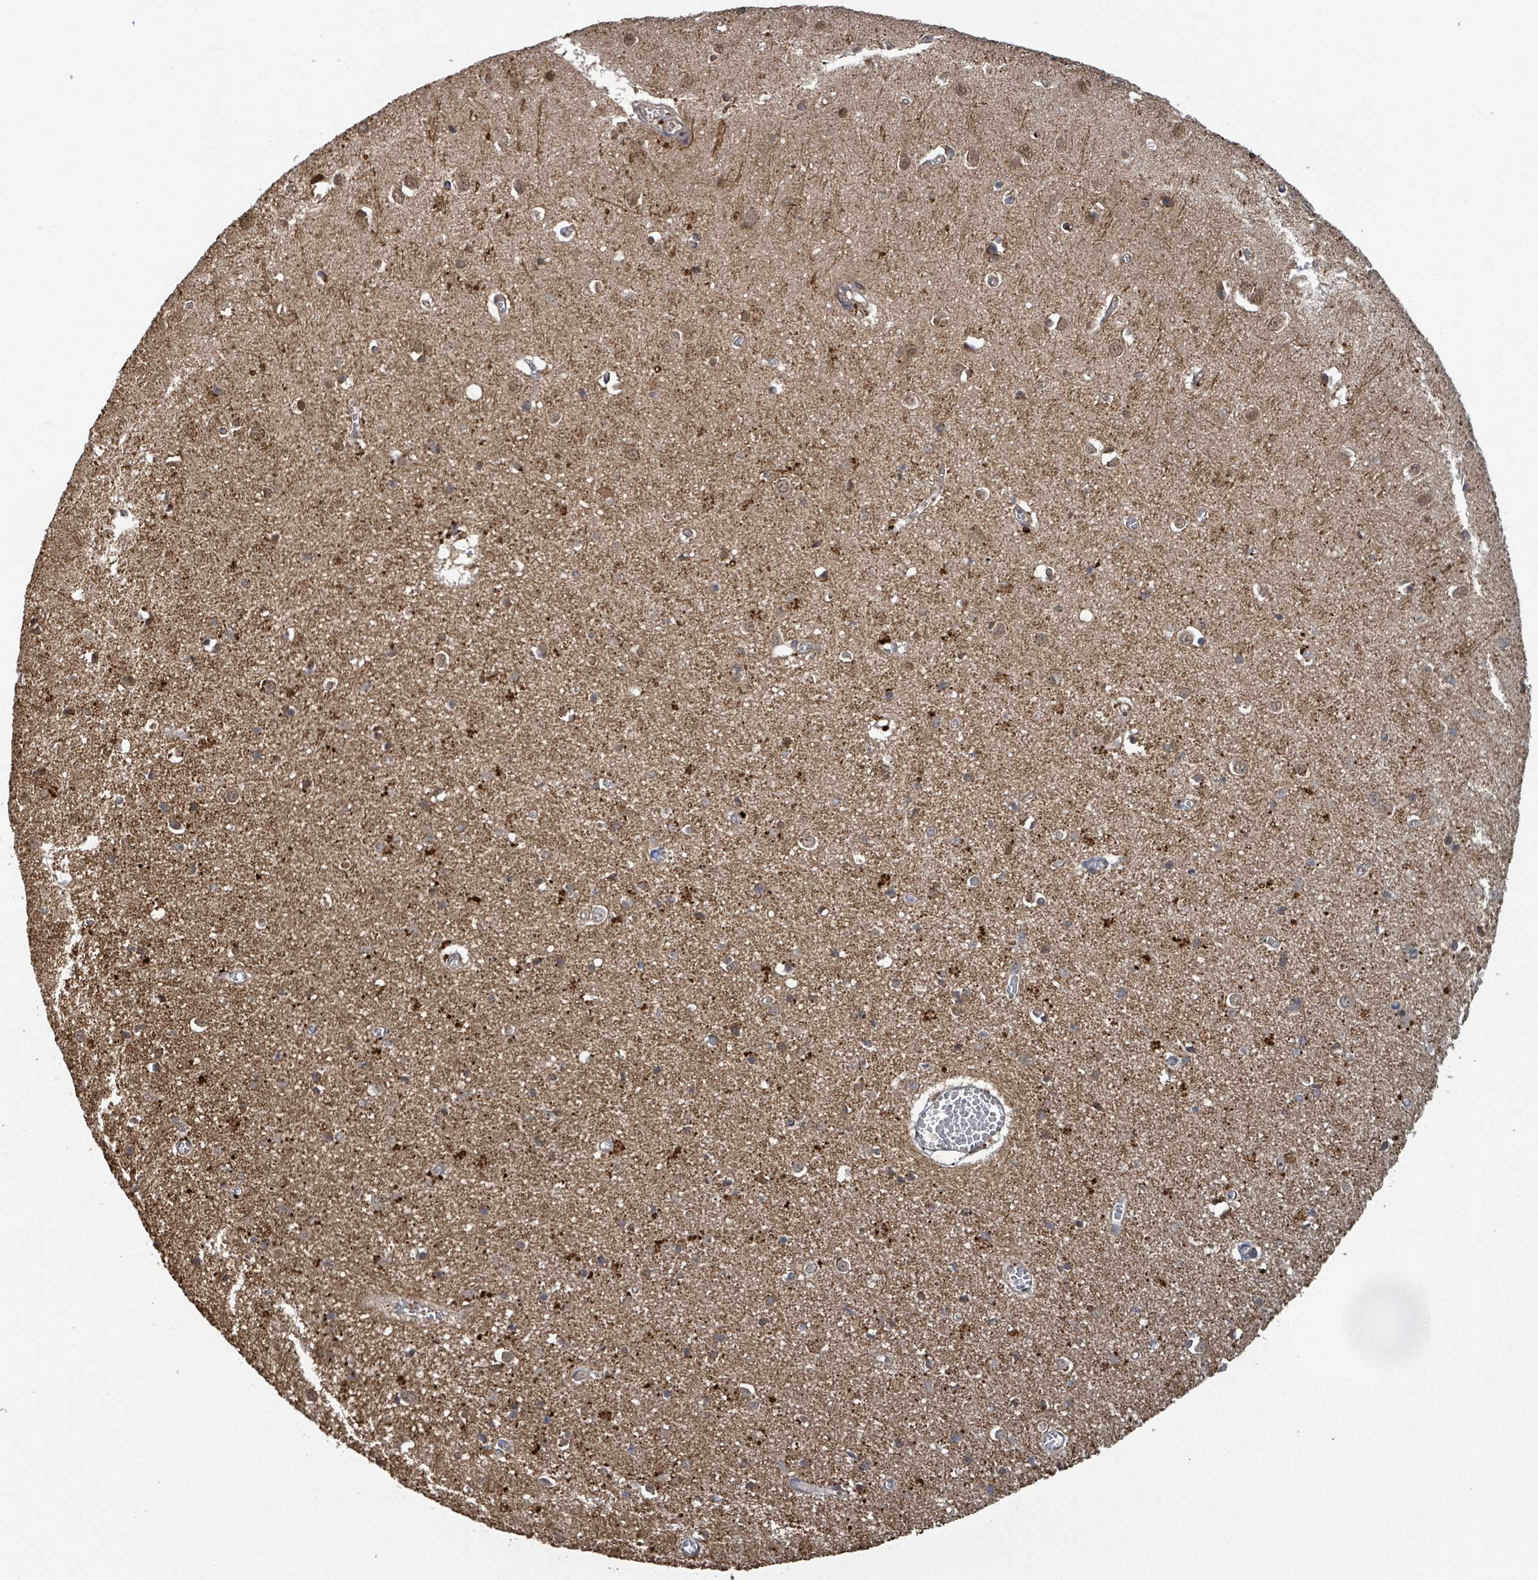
{"staining": {"intensity": "moderate", "quantity": ">75%", "location": "cytoplasmic/membranous"}, "tissue": "cerebral cortex", "cell_type": "Endothelial cells", "image_type": "normal", "snomed": [{"axis": "morphology", "description": "Normal tissue, NOS"}, {"axis": "topography", "description": "Cerebral cortex"}], "caption": "Moderate cytoplasmic/membranous expression for a protein is seen in about >75% of endothelial cells of unremarkable cerebral cortex using IHC.", "gene": "ENSG00000256500", "patient": {"sex": "female", "age": 64}}